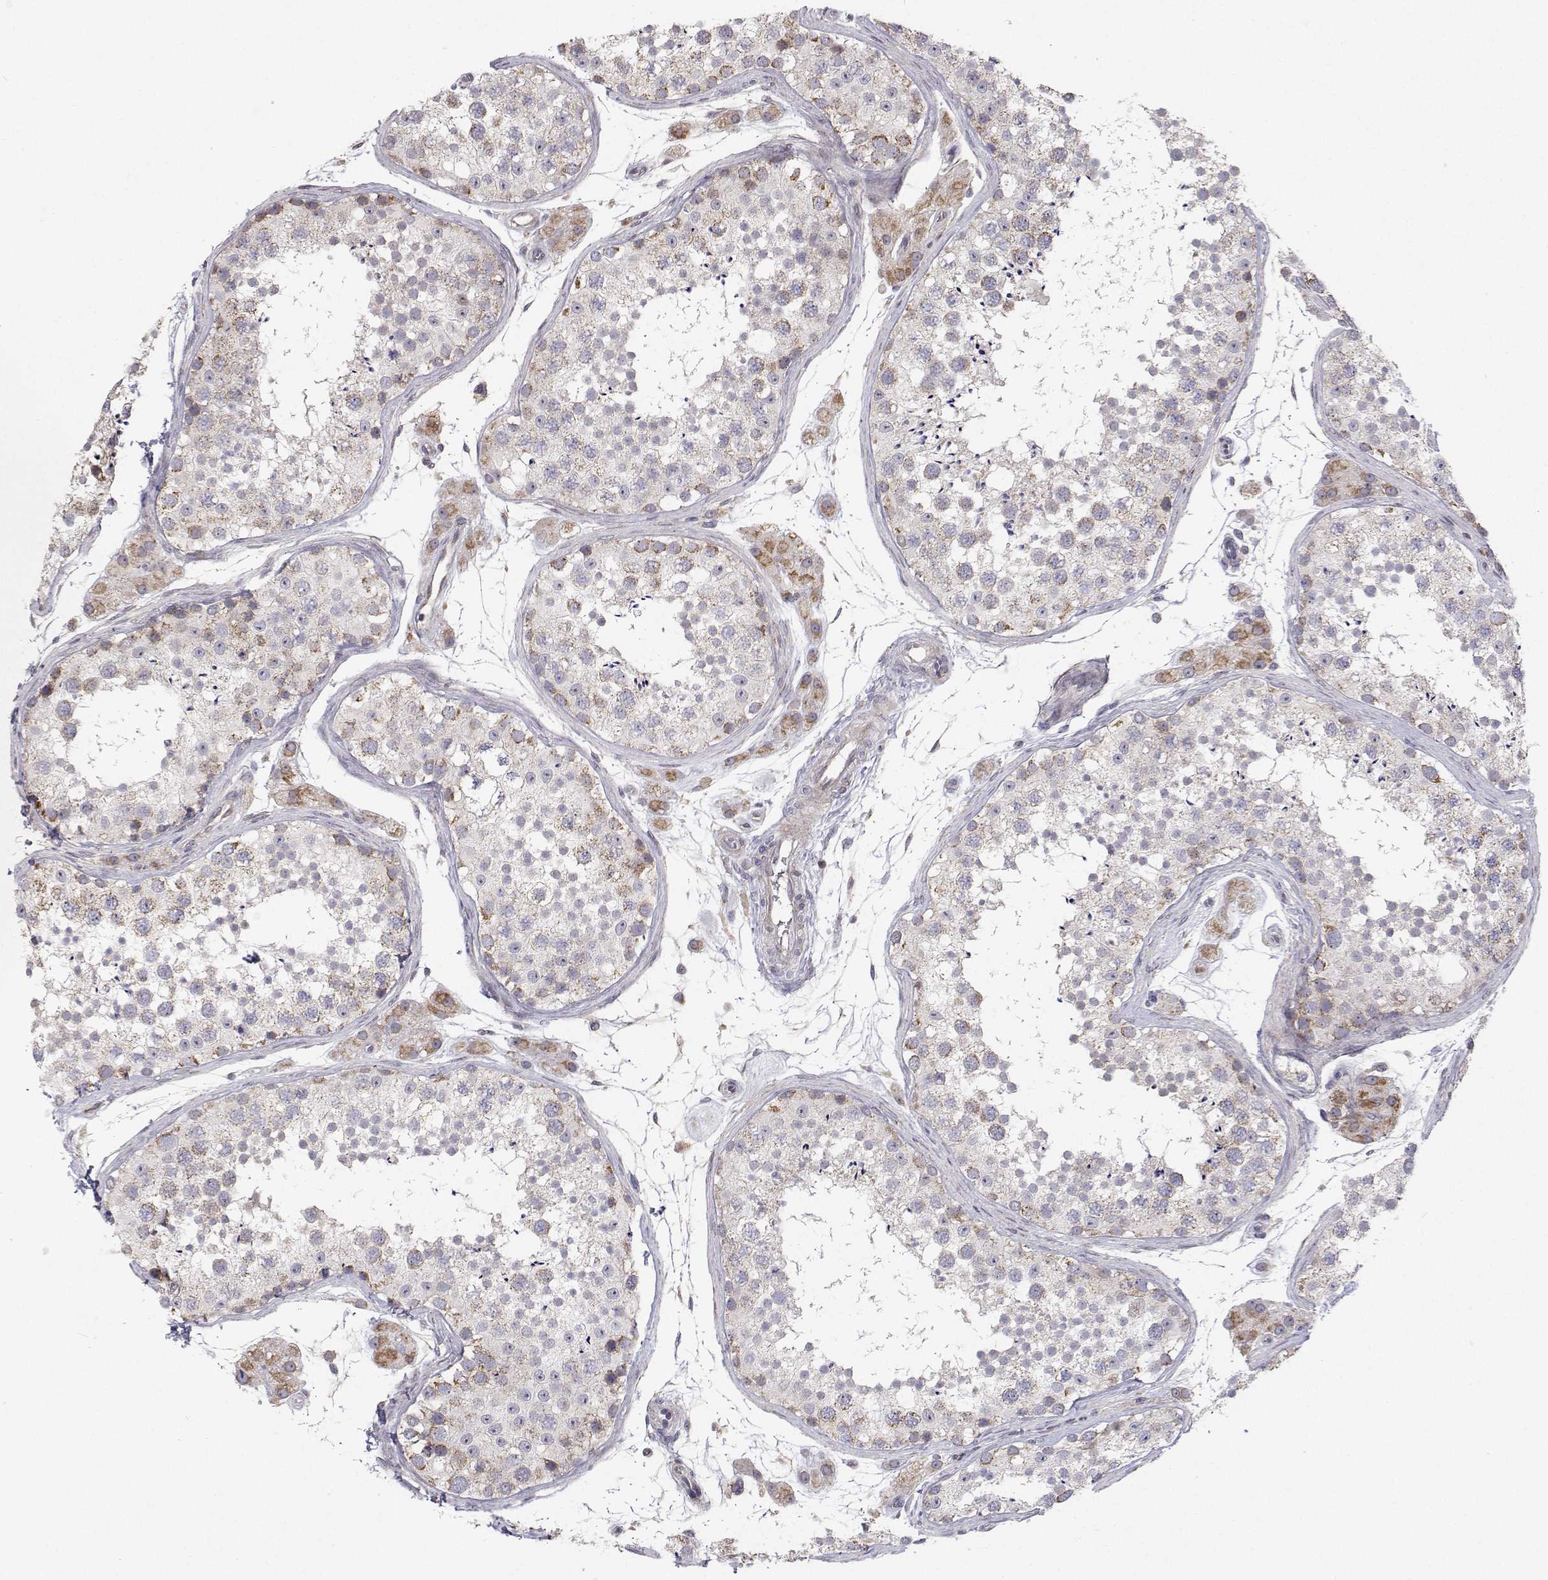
{"staining": {"intensity": "weak", "quantity": "<25%", "location": "cytoplasmic/membranous"}, "tissue": "testis", "cell_type": "Cells in seminiferous ducts", "image_type": "normal", "snomed": [{"axis": "morphology", "description": "Normal tissue, NOS"}, {"axis": "topography", "description": "Testis"}], "caption": "This image is of benign testis stained with immunohistochemistry (IHC) to label a protein in brown with the nuclei are counter-stained blue. There is no staining in cells in seminiferous ducts. (DAB immunohistochemistry (IHC) visualized using brightfield microscopy, high magnification).", "gene": "MRPL3", "patient": {"sex": "male", "age": 41}}